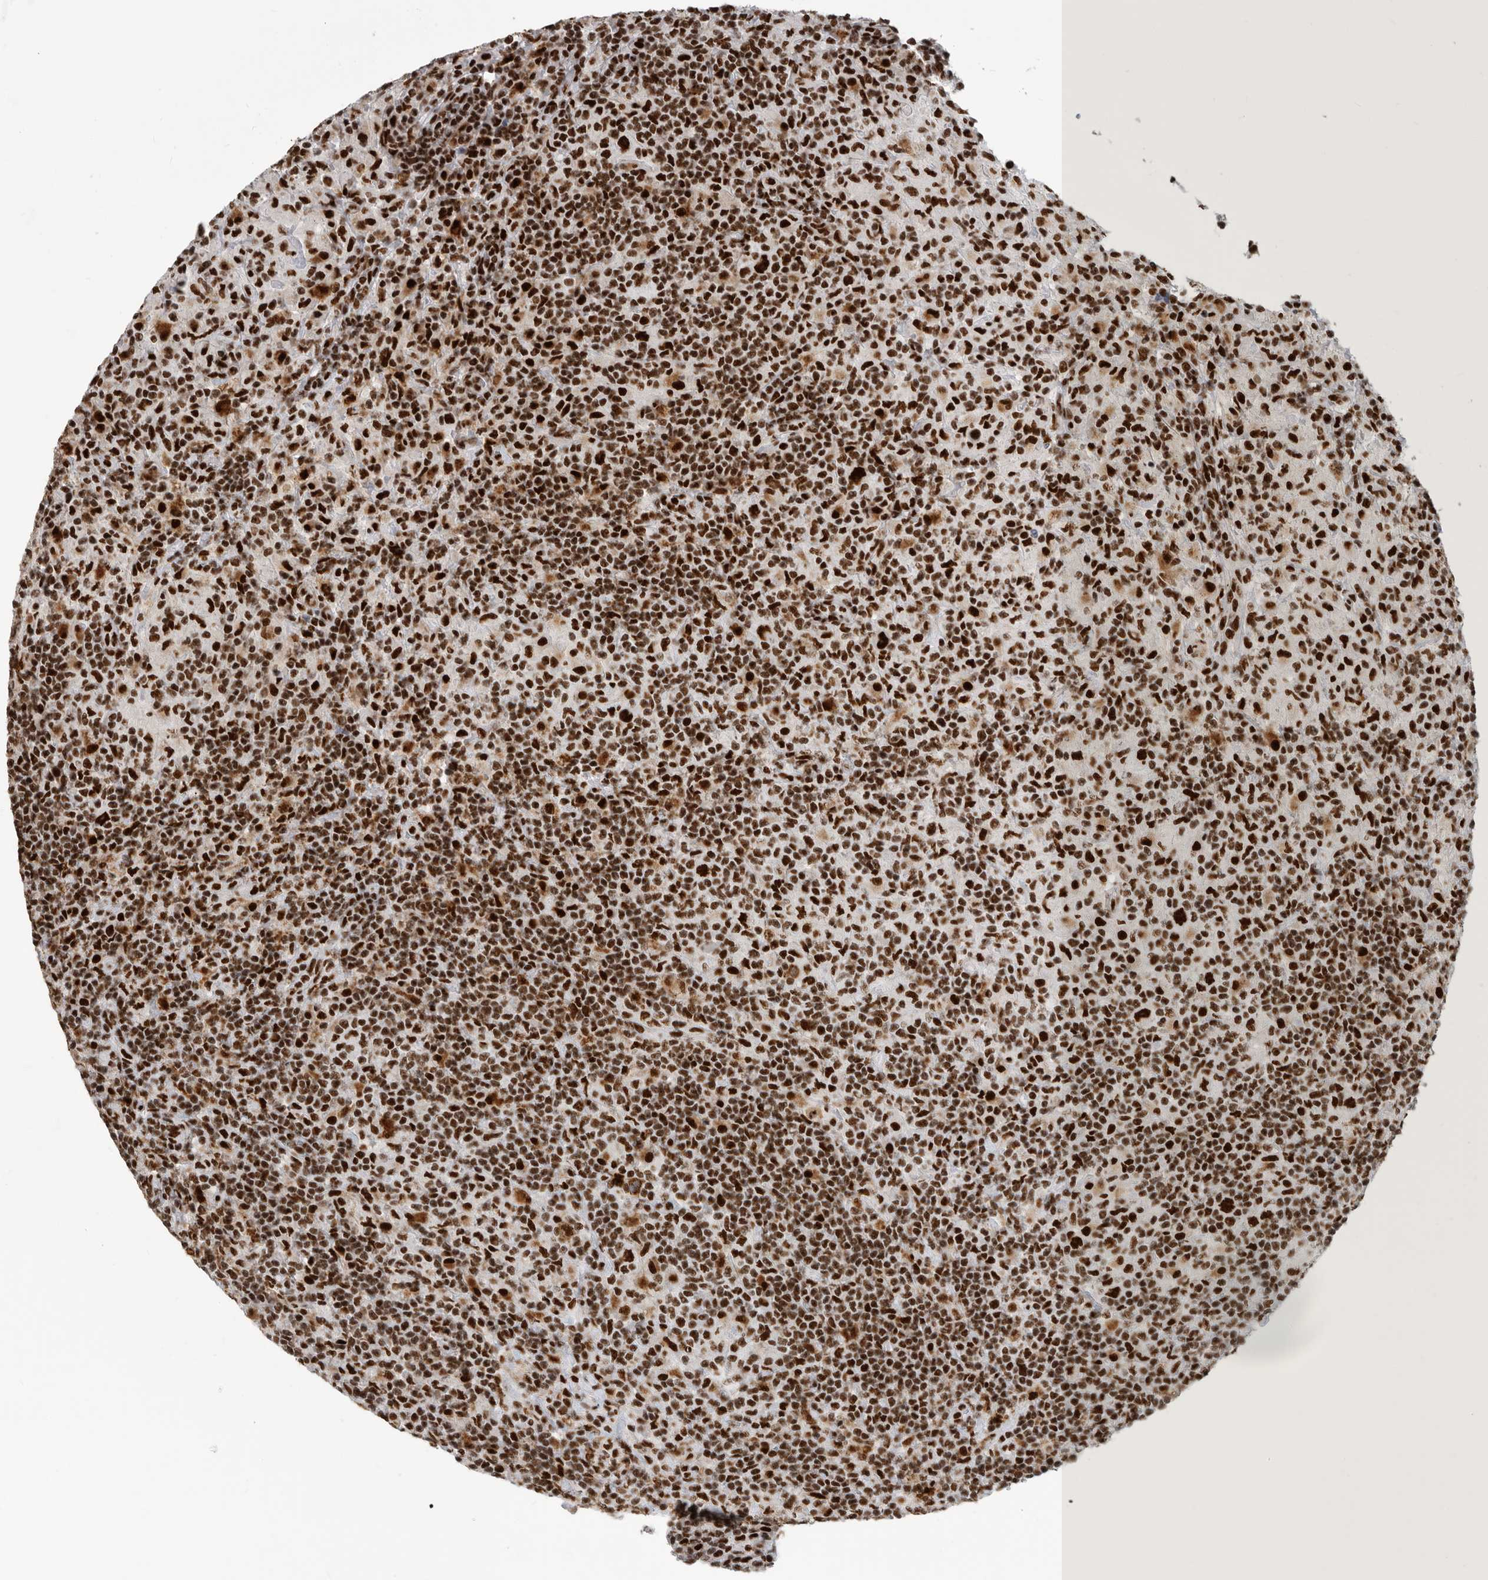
{"staining": {"intensity": "strong", "quantity": ">75%", "location": "nuclear"}, "tissue": "lymphoma", "cell_type": "Tumor cells", "image_type": "cancer", "snomed": [{"axis": "morphology", "description": "Hodgkin's disease, NOS"}, {"axis": "topography", "description": "Lymph node"}], "caption": "Hodgkin's disease tissue reveals strong nuclear staining in about >75% of tumor cells, visualized by immunohistochemistry. (Stains: DAB in brown, nuclei in blue, Microscopy: brightfield microscopy at high magnification).", "gene": "BCLAF1", "patient": {"sex": "male", "age": 70}}